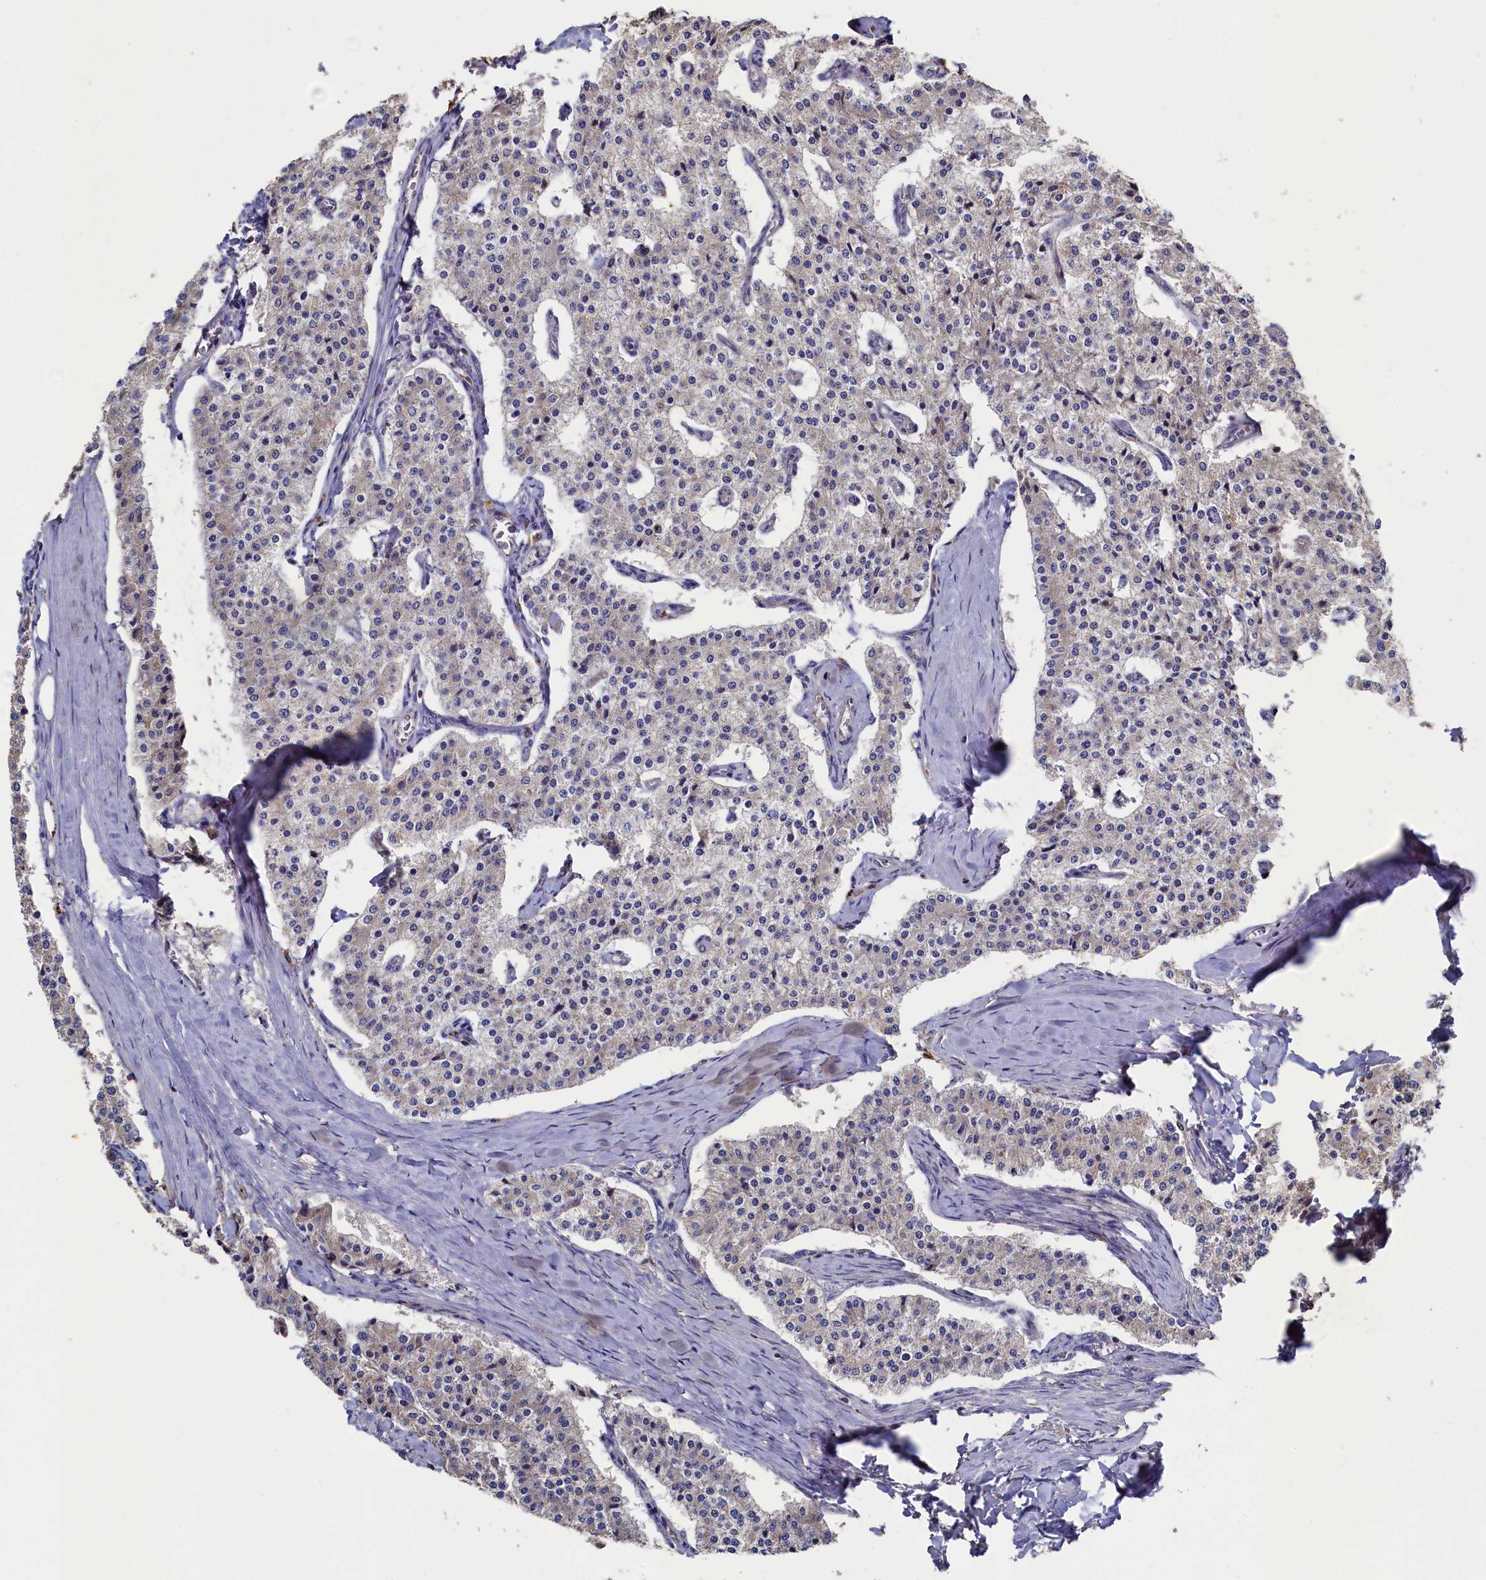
{"staining": {"intensity": "negative", "quantity": "none", "location": "none"}, "tissue": "carcinoid", "cell_type": "Tumor cells", "image_type": "cancer", "snomed": [{"axis": "morphology", "description": "Carcinoid, malignant, NOS"}, {"axis": "topography", "description": "Colon"}], "caption": "Immunohistochemistry of carcinoid shows no staining in tumor cells.", "gene": "TK2", "patient": {"sex": "female", "age": 52}}